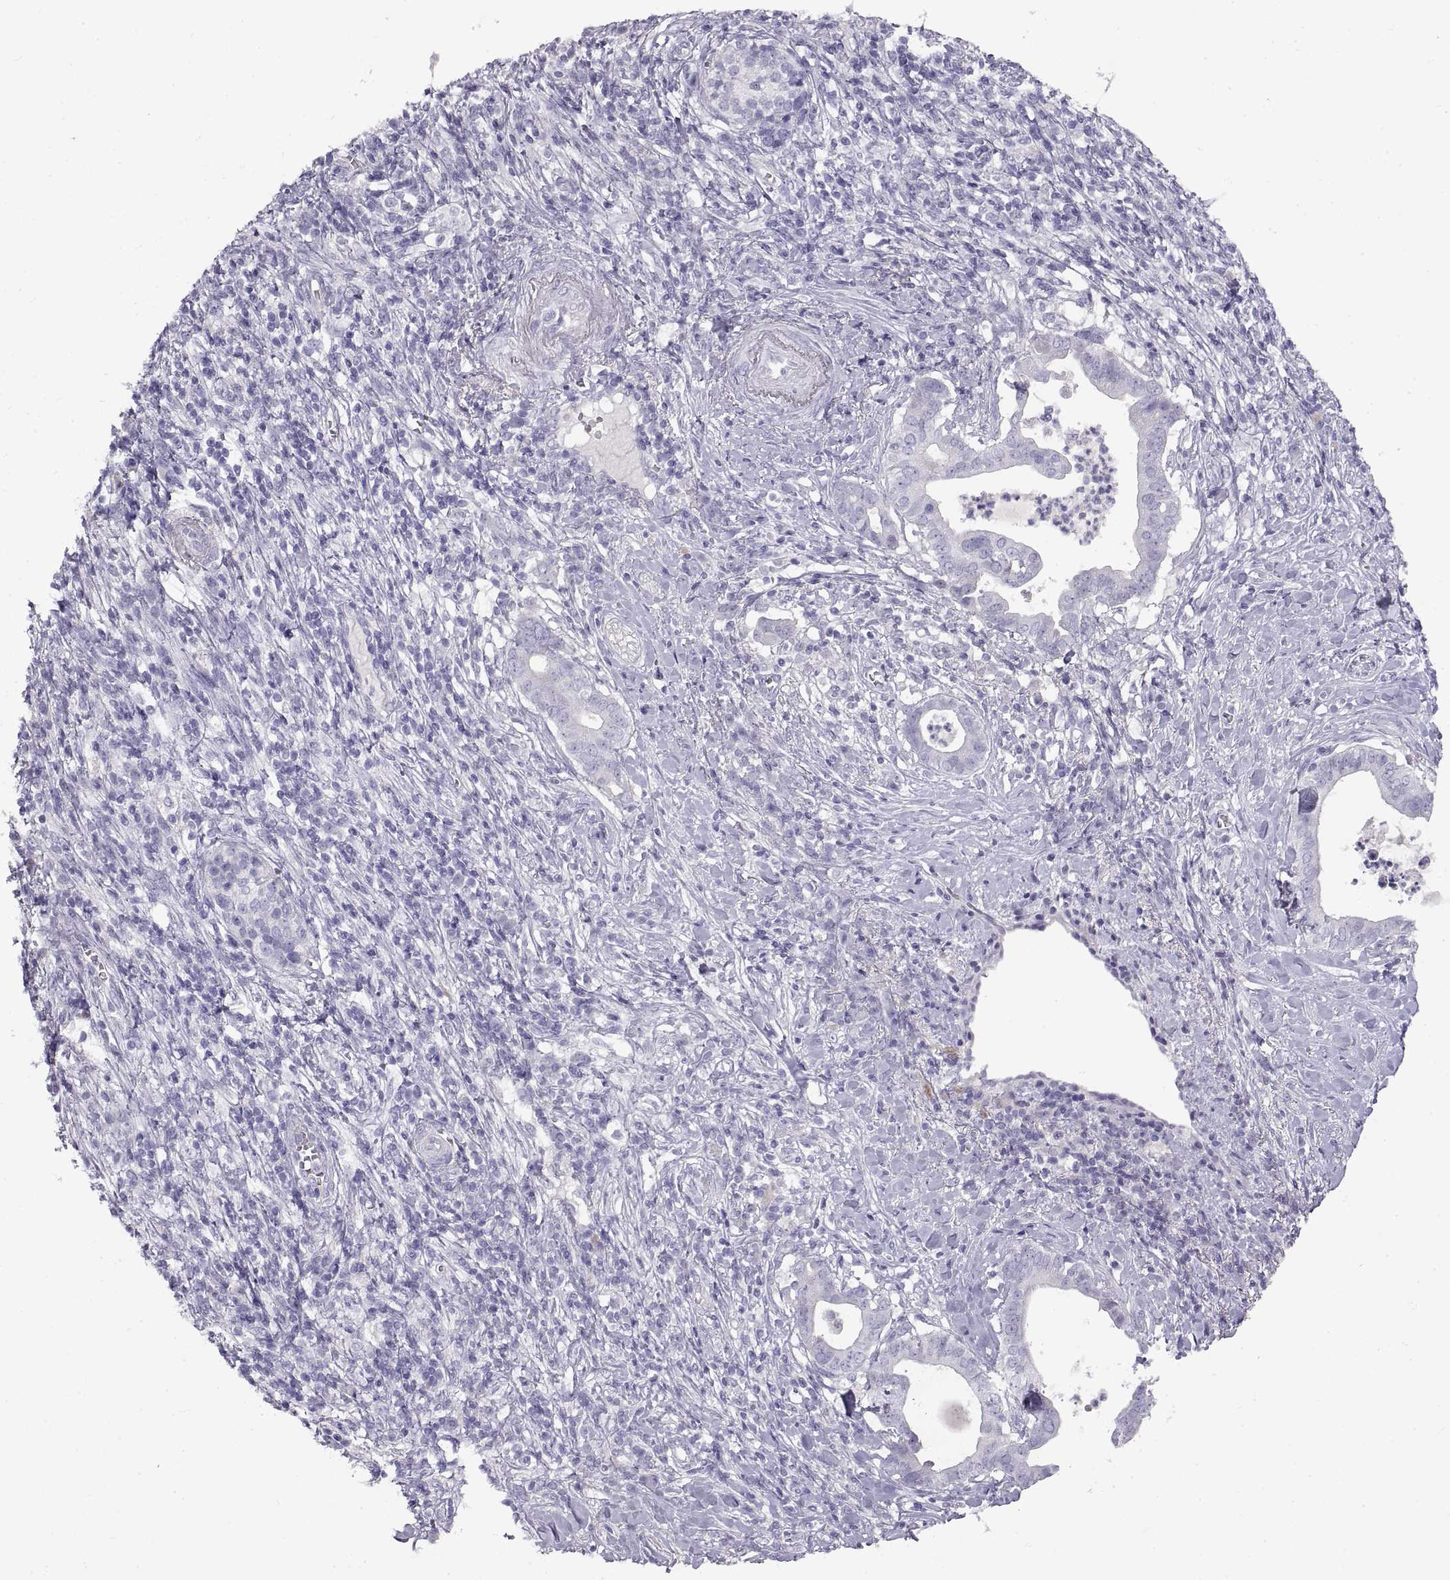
{"staining": {"intensity": "negative", "quantity": "none", "location": "none"}, "tissue": "pancreatic cancer", "cell_type": "Tumor cells", "image_type": "cancer", "snomed": [{"axis": "morphology", "description": "Adenocarcinoma, NOS"}, {"axis": "topography", "description": "Pancreas"}], "caption": "Tumor cells are negative for brown protein staining in adenocarcinoma (pancreatic).", "gene": "CRYBB3", "patient": {"sex": "male", "age": 61}}